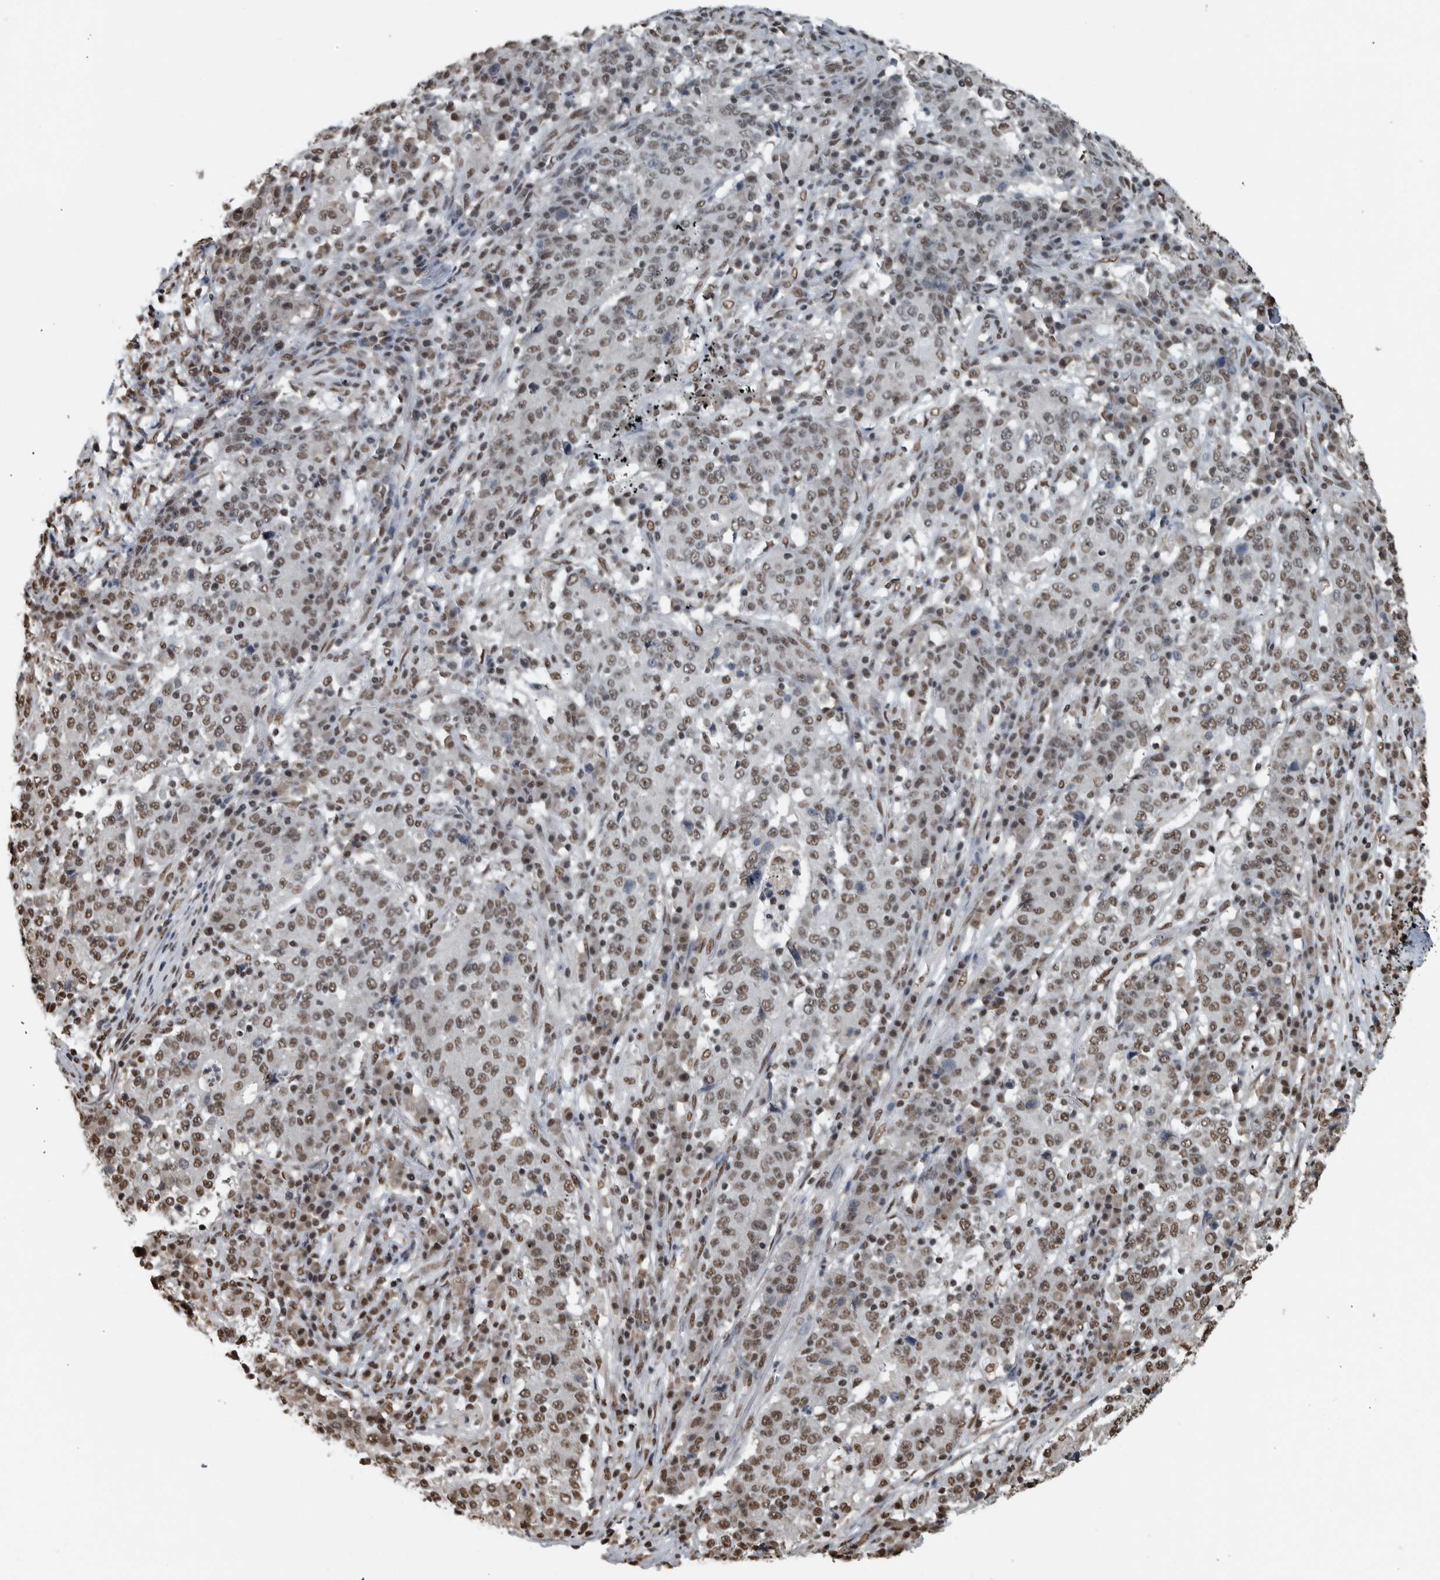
{"staining": {"intensity": "weak", "quantity": ">75%", "location": "nuclear"}, "tissue": "stomach cancer", "cell_type": "Tumor cells", "image_type": "cancer", "snomed": [{"axis": "morphology", "description": "Adenocarcinoma, NOS"}, {"axis": "topography", "description": "Stomach"}], "caption": "Human stomach cancer (adenocarcinoma) stained for a protein (brown) reveals weak nuclear positive staining in approximately >75% of tumor cells.", "gene": "TGS1", "patient": {"sex": "male", "age": 59}}